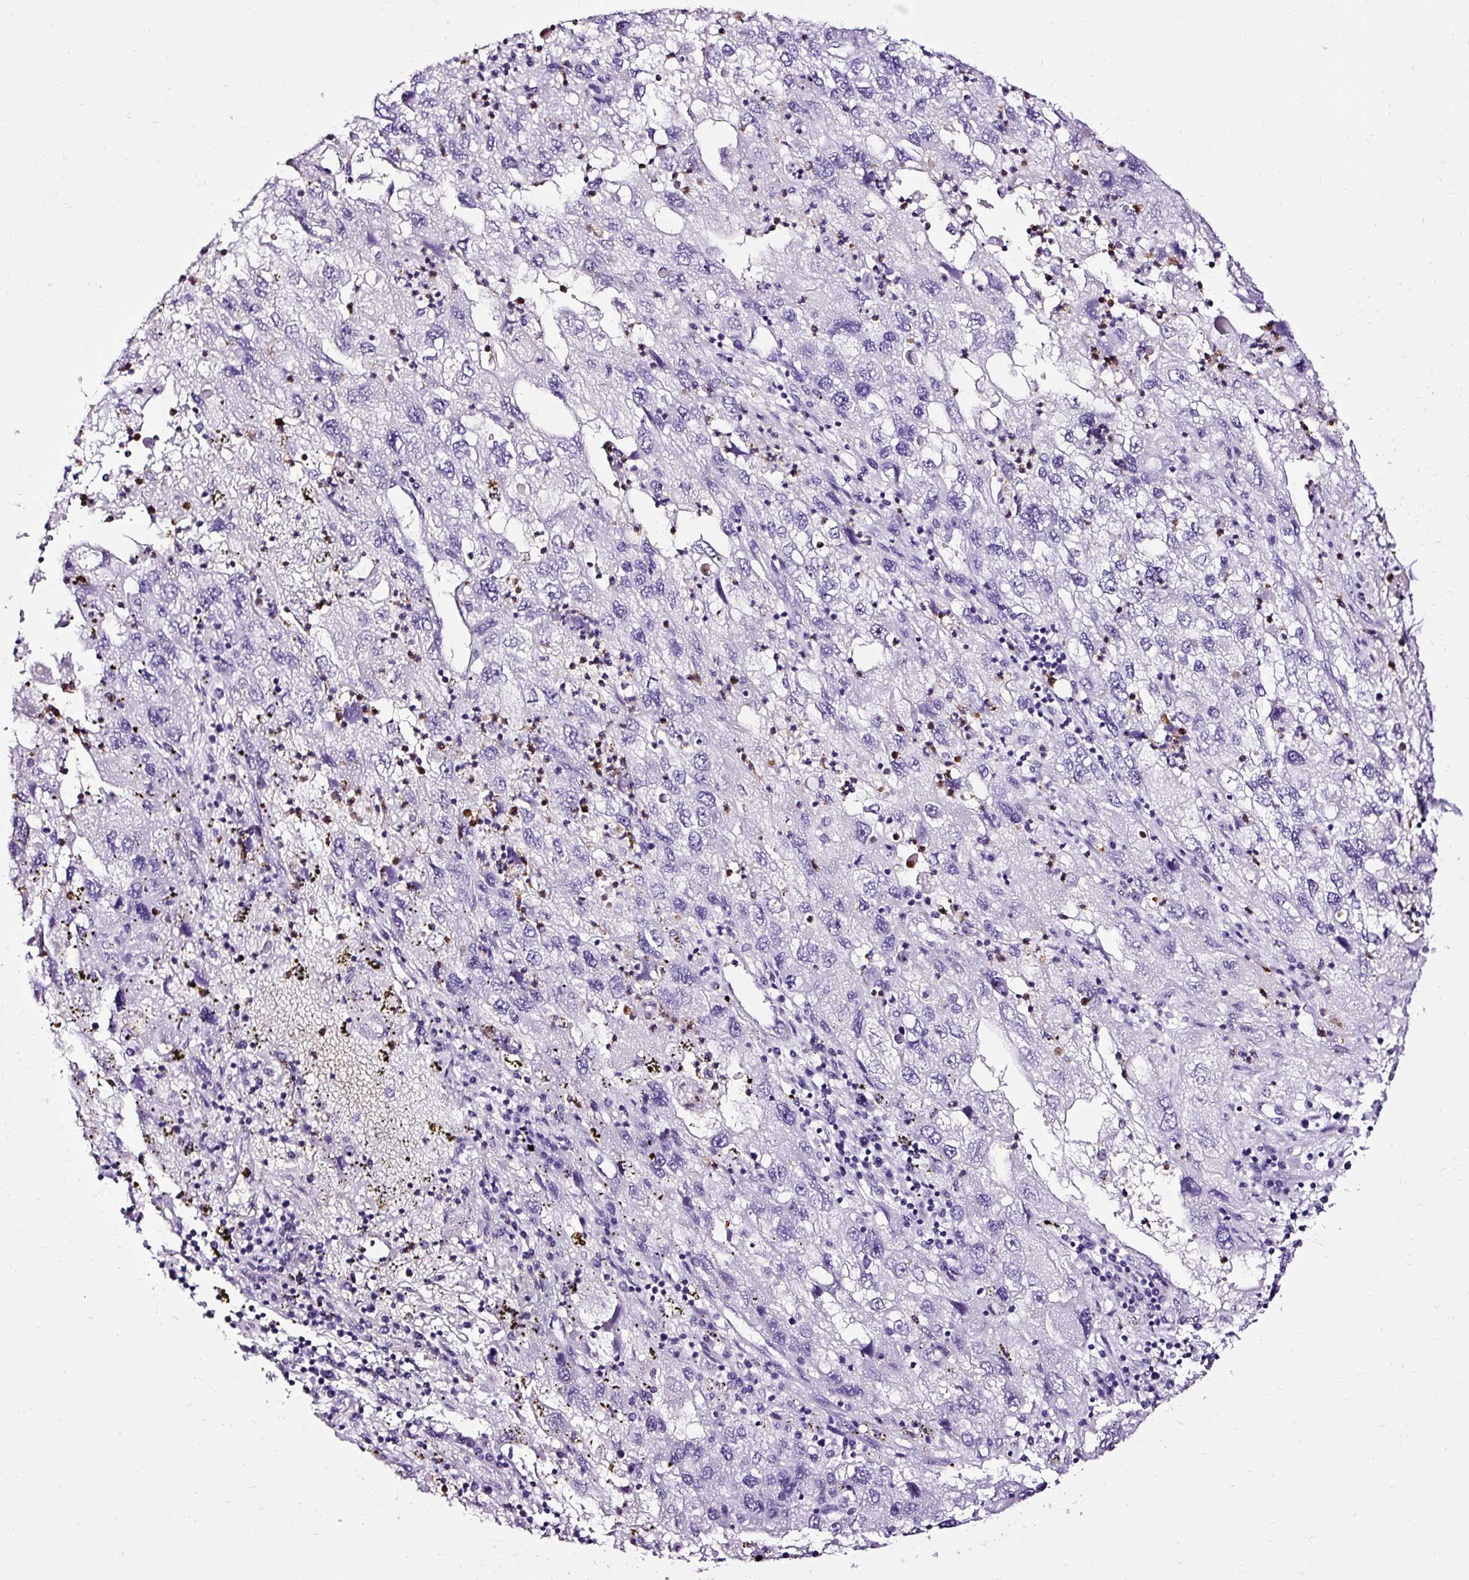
{"staining": {"intensity": "negative", "quantity": "none", "location": "none"}, "tissue": "endometrial cancer", "cell_type": "Tumor cells", "image_type": "cancer", "snomed": [{"axis": "morphology", "description": "Adenocarcinoma, NOS"}, {"axis": "topography", "description": "Endometrium"}], "caption": "High magnification brightfield microscopy of adenocarcinoma (endometrial) stained with DAB (brown) and counterstained with hematoxylin (blue): tumor cells show no significant positivity.", "gene": "SLC7A8", "patient": {"sex": "female", "age": 49}}